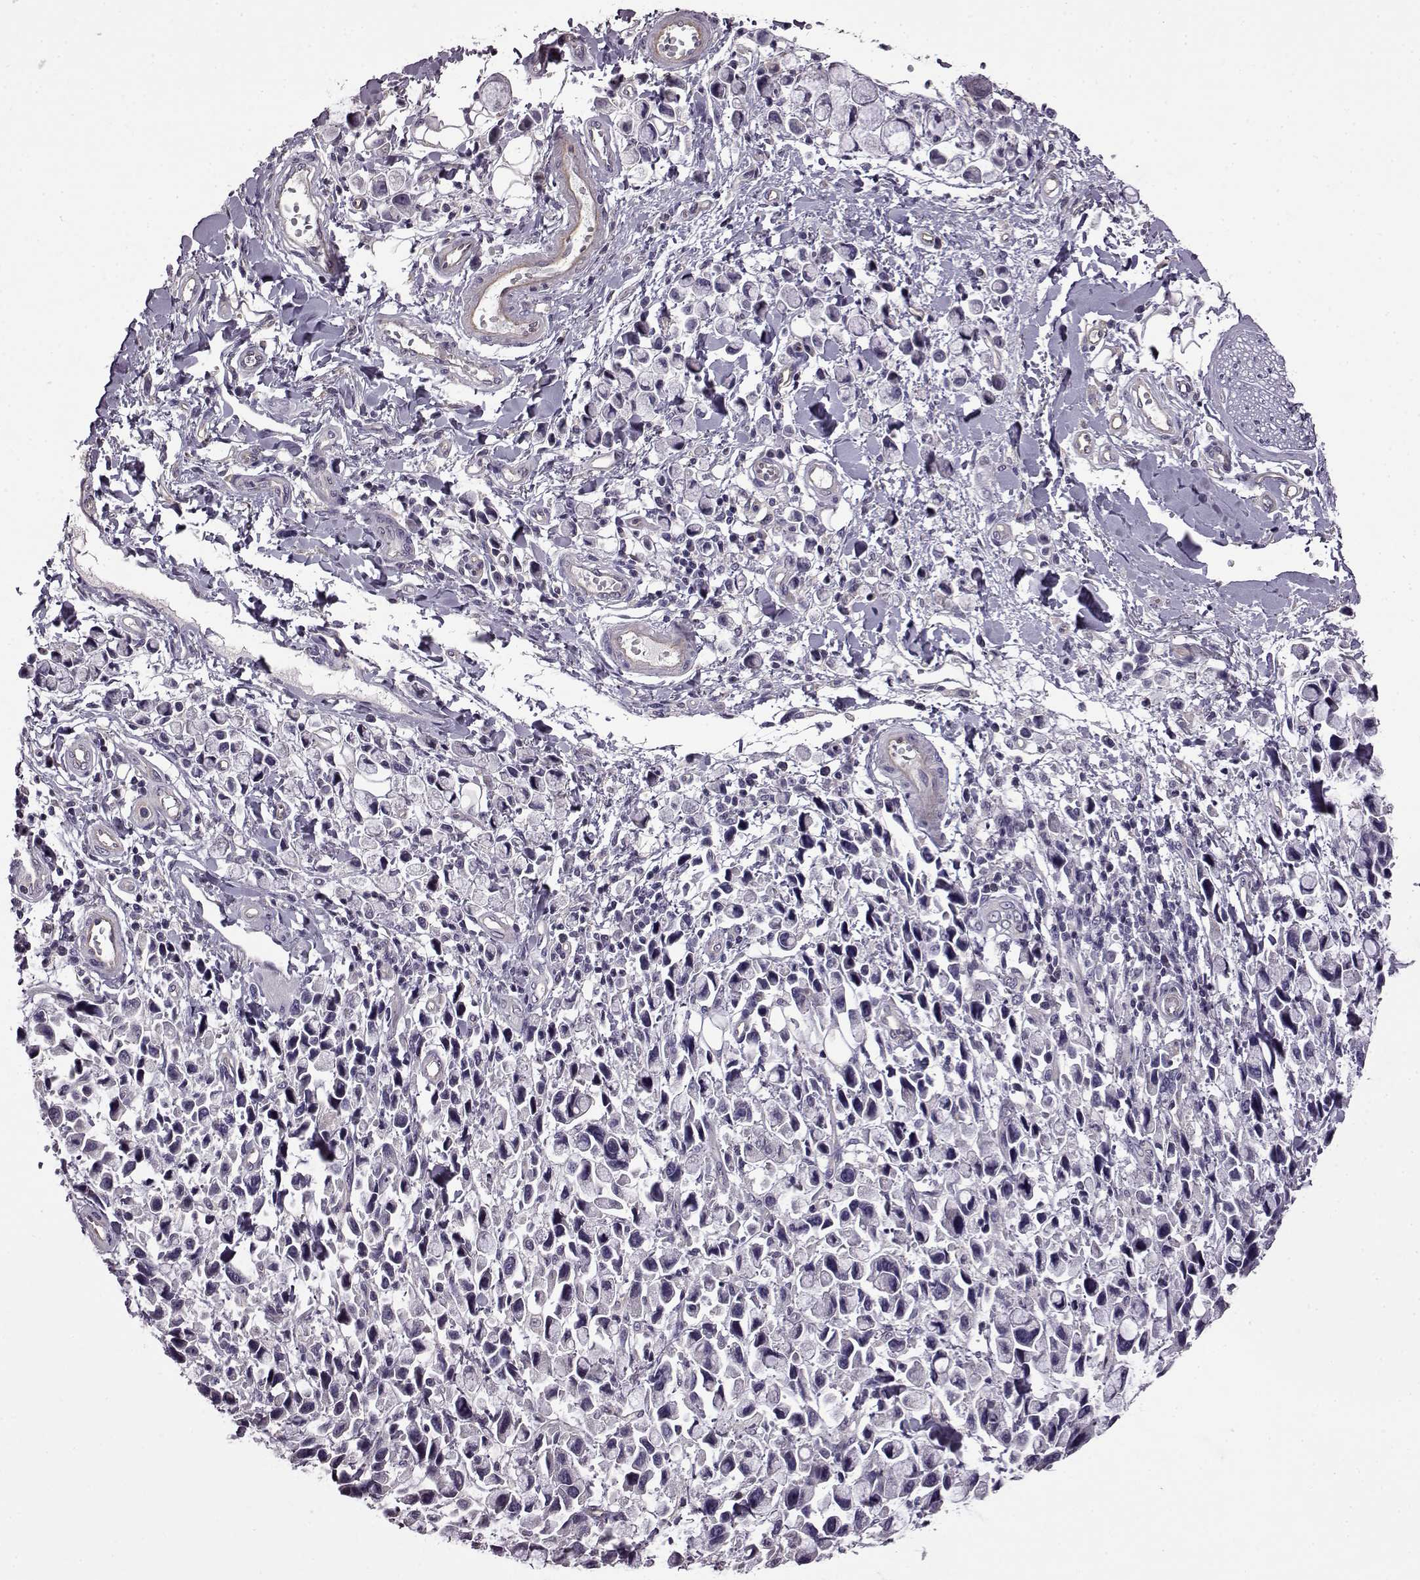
{"staining": {"intensity": "negative", "quantity": "none", "location": "none"}, "tissue": "stomach cancer", "cell_type": "Tumor cells", "image_type": "cancer", "snomed": [{"axis": "morphology", "description": "Adenocarcinoma, NOS"}, {"axis": "topography", "description": "Stomach"}], "caption": "Tumor cells show no significant protein positivity in adenocarcinoma (stomach).", "gene": "EDDM3B", "patient": {"sex": "female", "age": 81}}